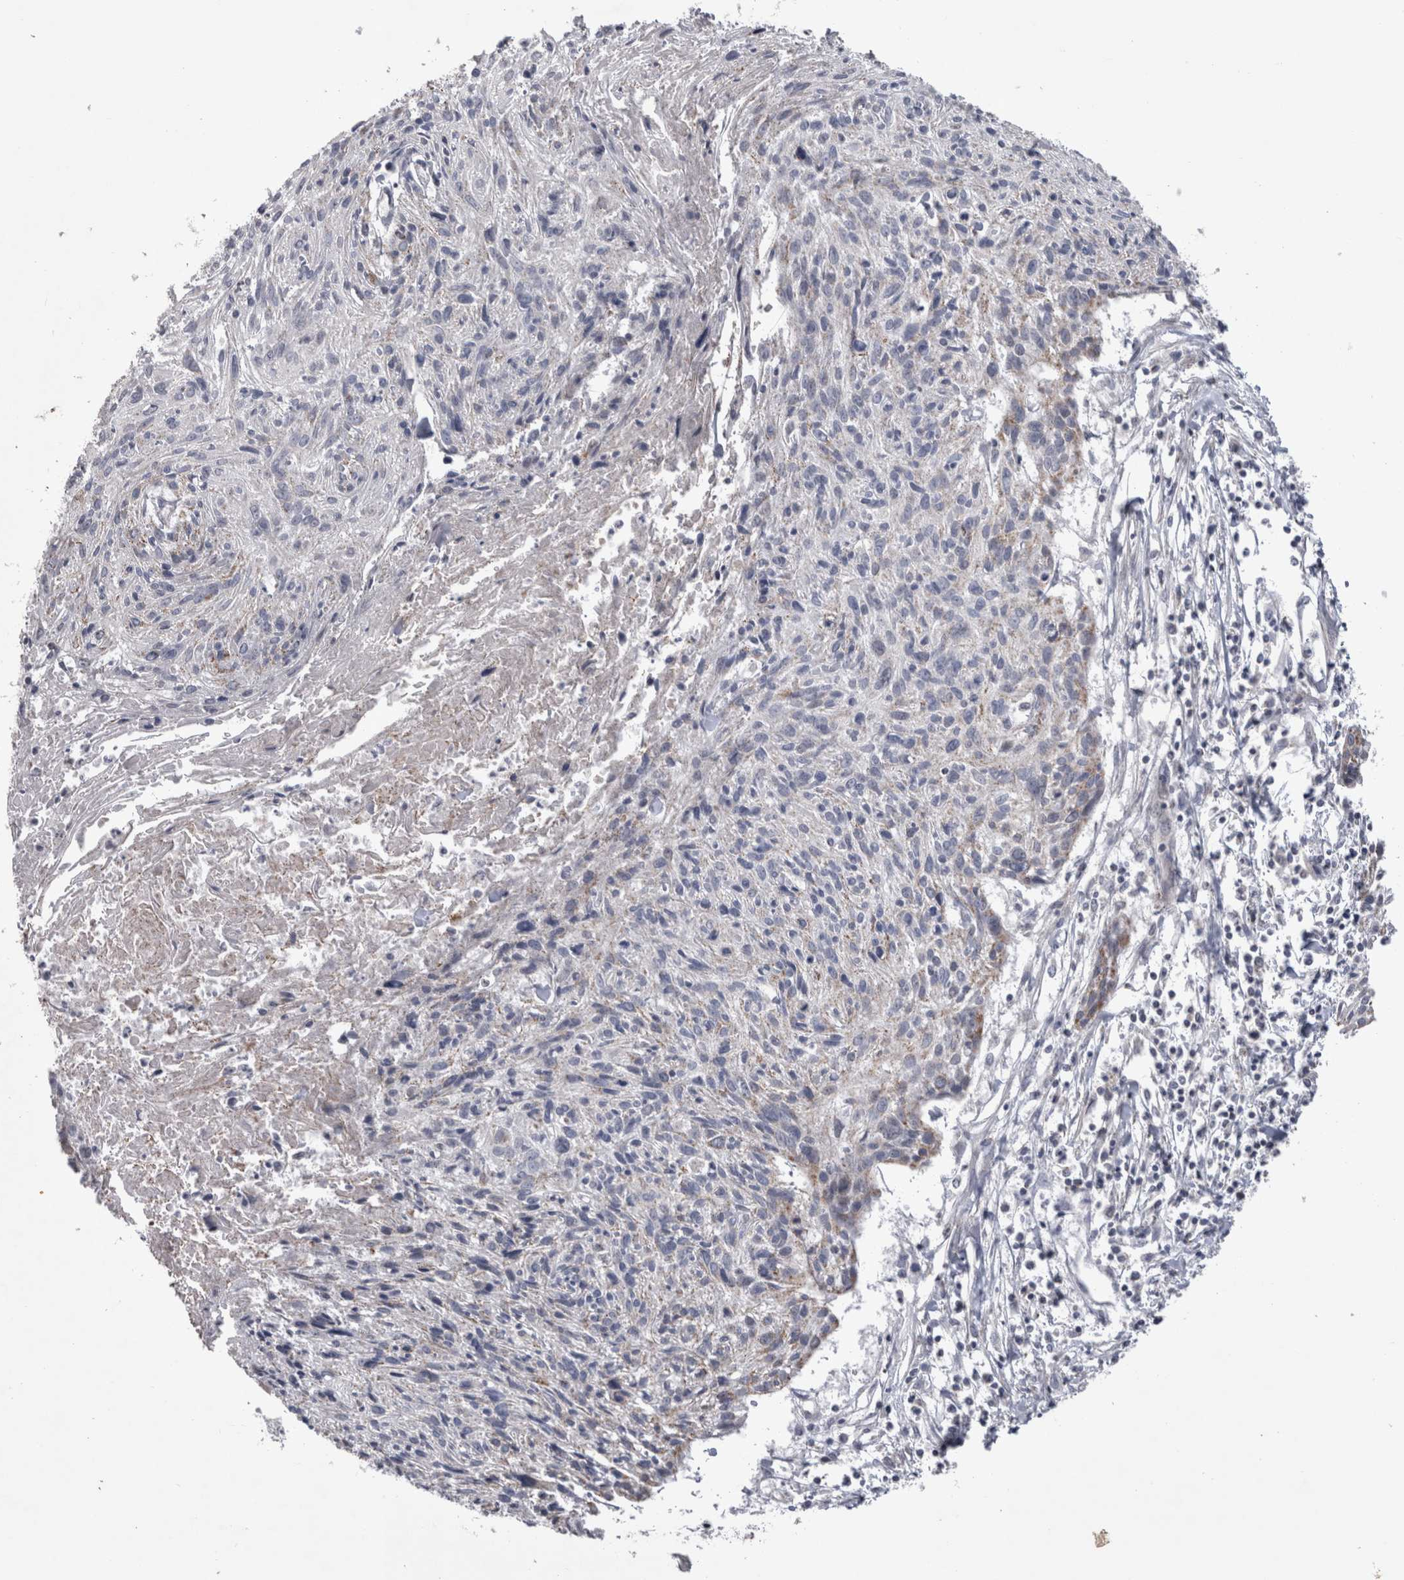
{"staining": {"intensity": "moderate", "quantity": "<25%", "location": "cytoplasmic/membranous"}, "tissue": "cervical cancer", "cell_type": "Tumor cells", "image_type": "cancer", "snomed": [{"axis": "morphology", "description": "Squamous cell carcinoma, NOS"}, {"axis": "topography", "description": "Cervix"}], "caption": "Immunohistochemistry of human cervical cancer (squamous cell carcinoma) displays low levels of moderate cytoplasmic/membranous staining in approximately <25% of tumor cells.", "gene": "HDHD3", "patient": {"sex": "female", "age": 51}}